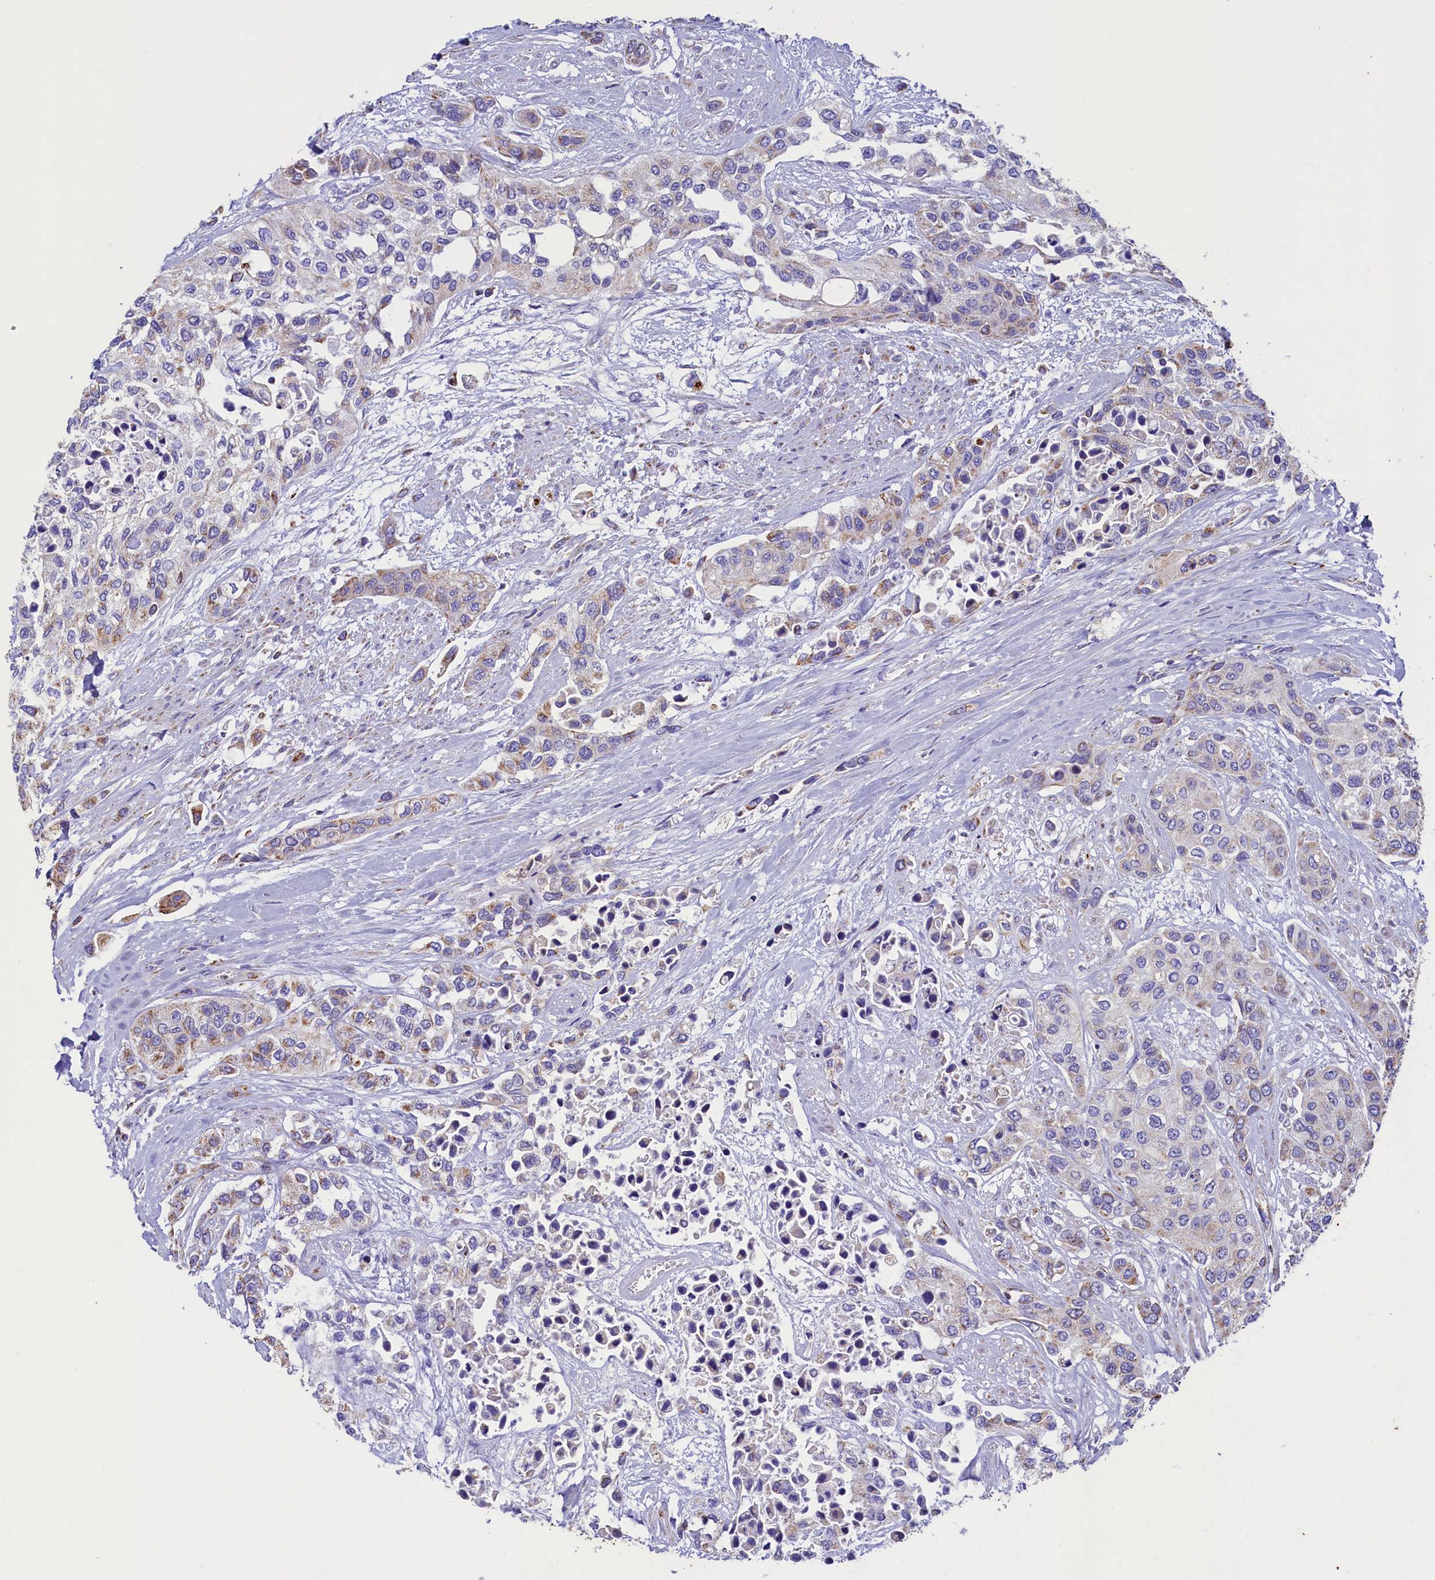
{"staining": {"intensity": "weak", "quantity": "25%-75%", "location": "cytoplasmic/membranous"}, "tissue": "urothelial cancer", "cell_type": "Tumor cells", "image_type": "cancer", "snomed": [{"axis": "morphology", "description": "Normal tissue, NOS"}, {"axis": "morphology", "description": "Urothelial carcinoma, High grade"}, {"axis": "topography", "description": "Vascular tissue"}, {"axis": "topography", "description": "Urinary bladder"}], "caption": "Immunohistochemistry (IHC) histopathology image of neoplastic tissue: urothelial cancer stained using immunohistochemistry displays low levels of weak protein expression localized specifically in the cytoplasmic/membranous of tumor cells, appearing as a cytoplasmic/membranous brown color.", "gene": "IDH3A", "patient": {"sex": "female", "age": 56}}